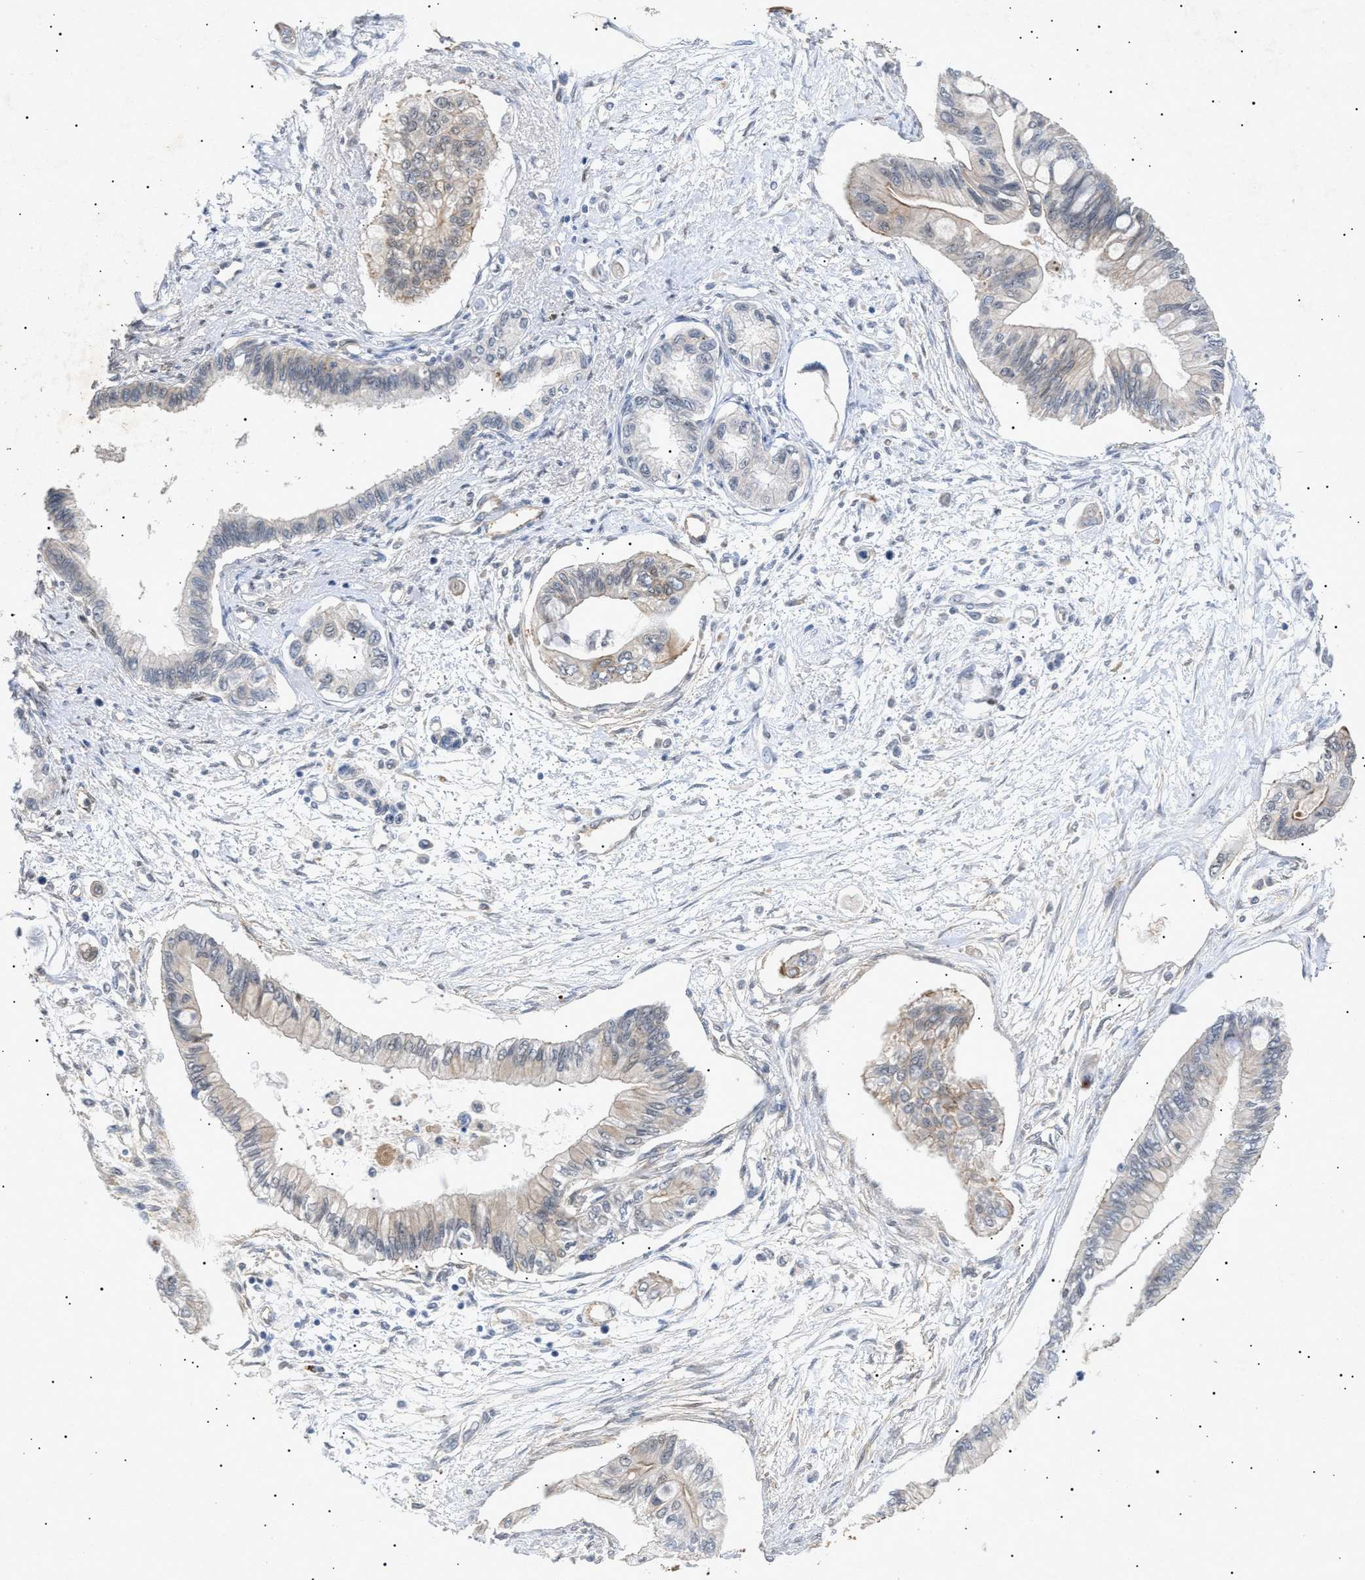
{"staining": {"intensity": "weak", "quantity": "<25%", "location": "cytoplasmic/membranous"}, "tissue": "pancreatic cancer", "cell_type": "Tumor cells", "image_type": "cancer", "snomed": [{"axis": "morphology", "description": "Adenocarcinoma, NOS"}, {"axis": "topography", "description": "Pancreas"}], "caption": "This is a histopathology image of IHC staining of adenocarcinoma (pancreatic), which shows no staining in tumor cells.", "gene": "SIRT5", "patient": {"sex": "female", "age": 77}}